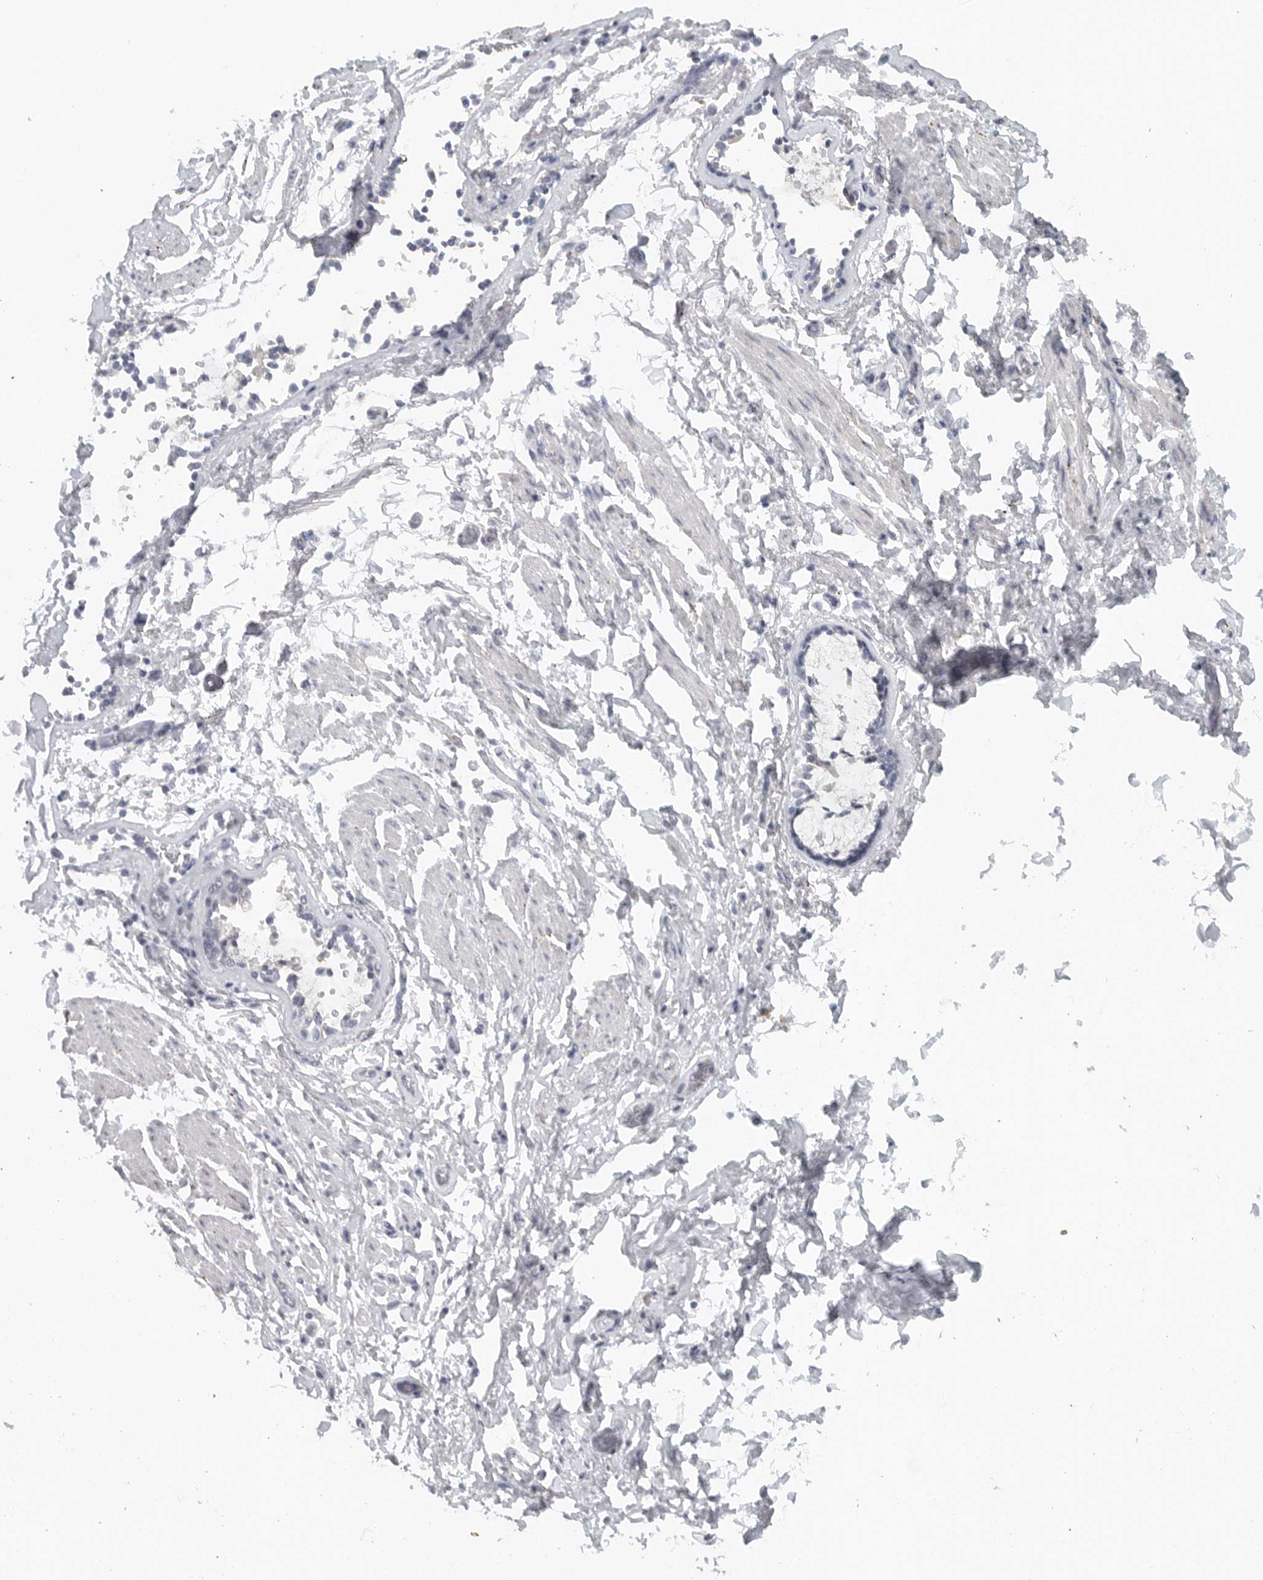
{"staining": {"intensity": "negative", "quantity": "none", "location": "none"}, "tissue": "soft tissue", "cell_type": "Fibroblasts", "image_type": "normal", "snomed": [{"axis": "morphology", "description": "Normal tissue, NOS"}, {"axis": "topography", "description": "Cartilage tissue"}, {"axis": "topography", "description": "Lung"}], "caption": "The IHC image has no significant positivity in fibroblasts of soft tissue.", "gene": "PAM", "patient": {"sex": "female", "age": 77}}